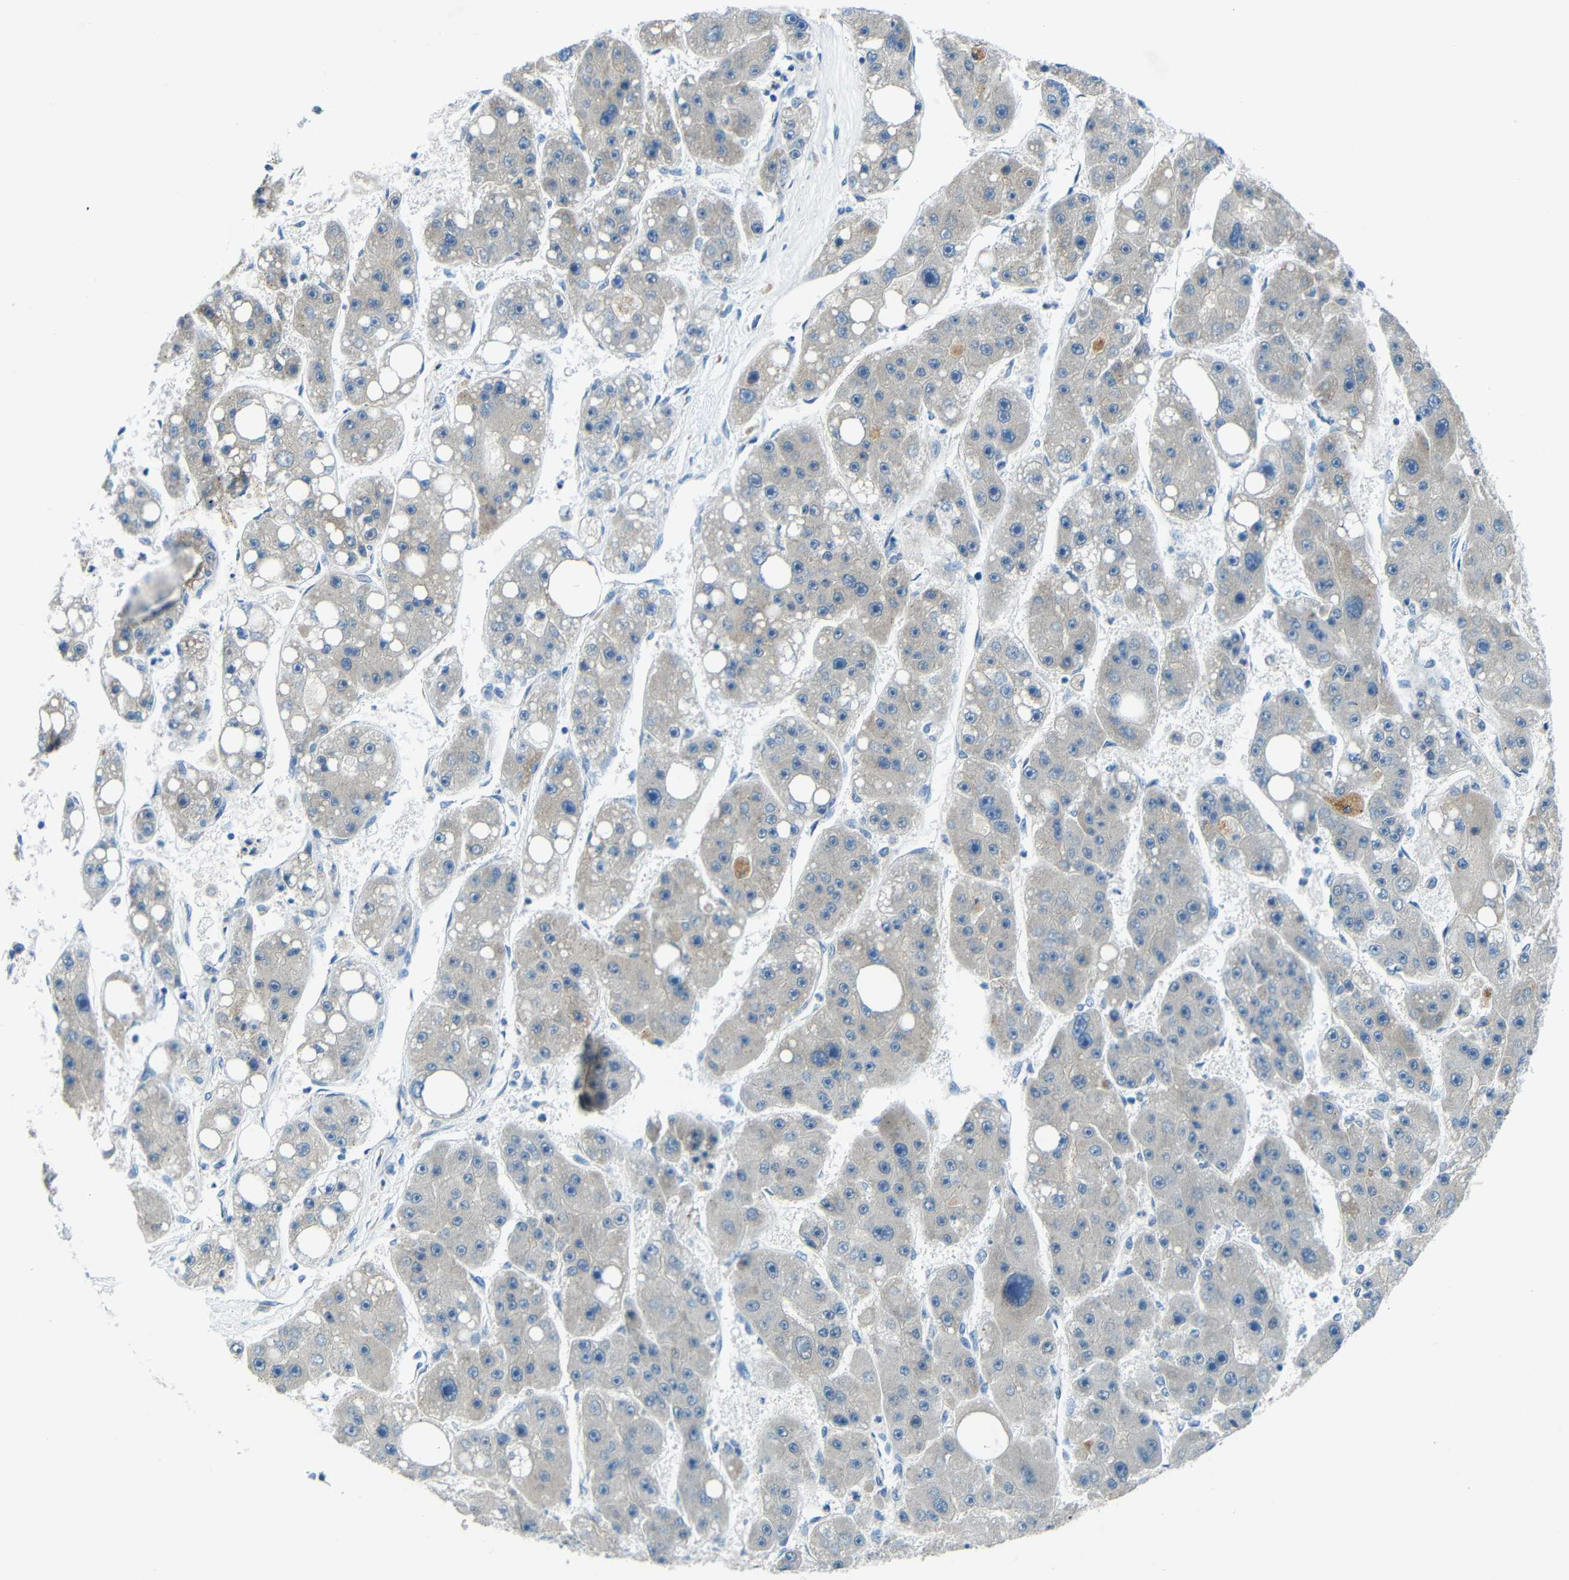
{"staining": {"intensity": "negative", "quantity": "none", "location": "none"}, "tissue": "liver cancer", "cell_type": "Tumor cells", "image_type": "cancer", "snomed": [{"axis": "morphology", "description": "Carcinoma, Hepatocellular, NOS"}, {"axis": "topography", "description": "Liver"}], "caption": "An immunohistochemistry (IHC) histopathology image of liver cancer is shown. There is no staining in tumor cells of liver cancer.", "gene": "ANKRD22", "patient": {"sex": "female", "age": 61}}